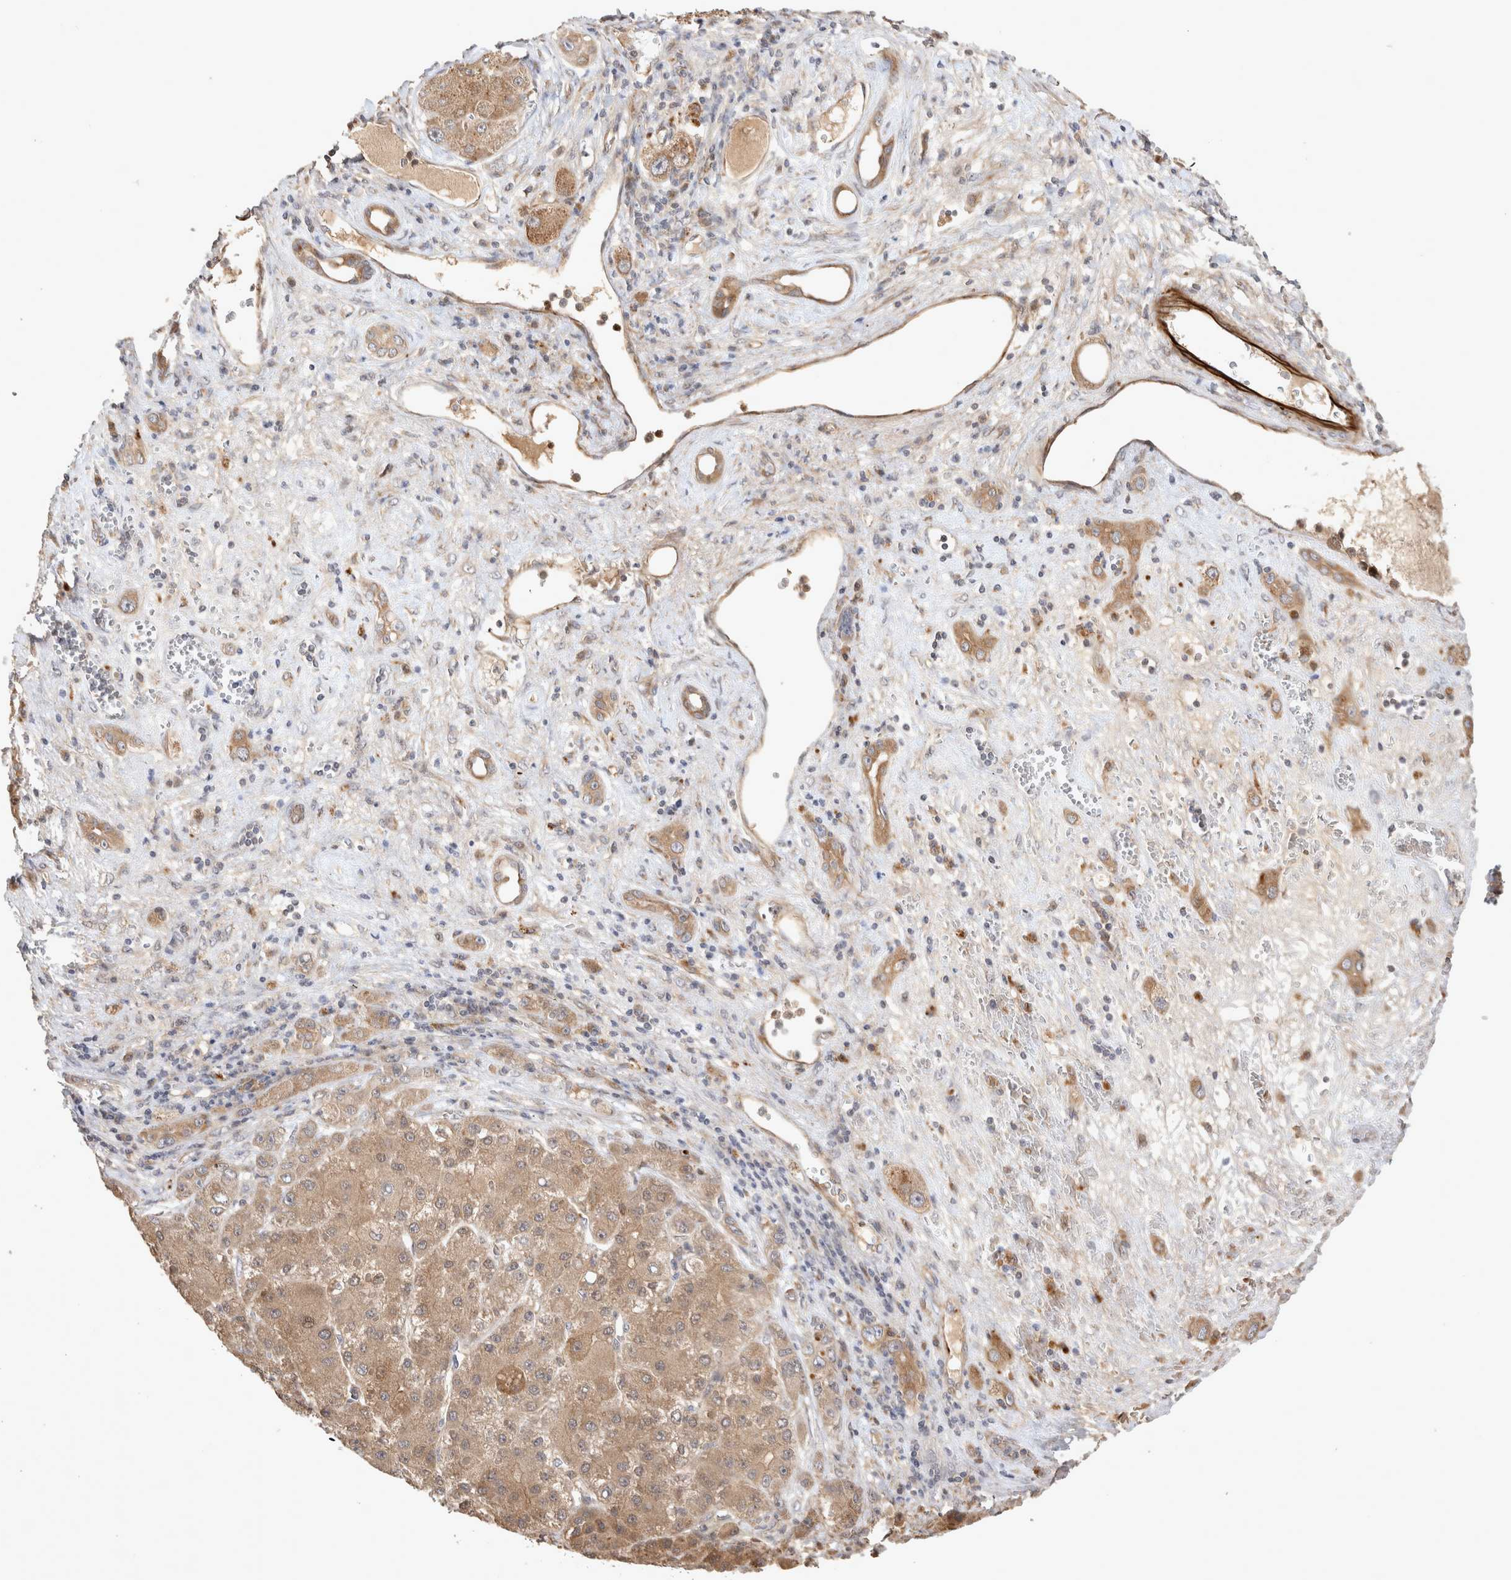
{"staining": {"intensity": "moderate", "quantity": ">75%", "location": "cytoplasmic/membranous"}, "tissue": "liver cancer", "cell_type": "Tumor cells", "image_type": "cancer", "snomed": [{"axis": "morphology", "description": "Carcinoma, Hepatocellular, NOS"}, {"axis": "topography", "description": "Liver"}], "caption": "Human liver cancer (hepatocellular carcinoma) stained for a protein (brown) shows moderate cytoplasmic/membranous positive expression in approximately >75% of tumor cells.", "gene": "NMU", "patient": {"sex": "female", "age": 73}}